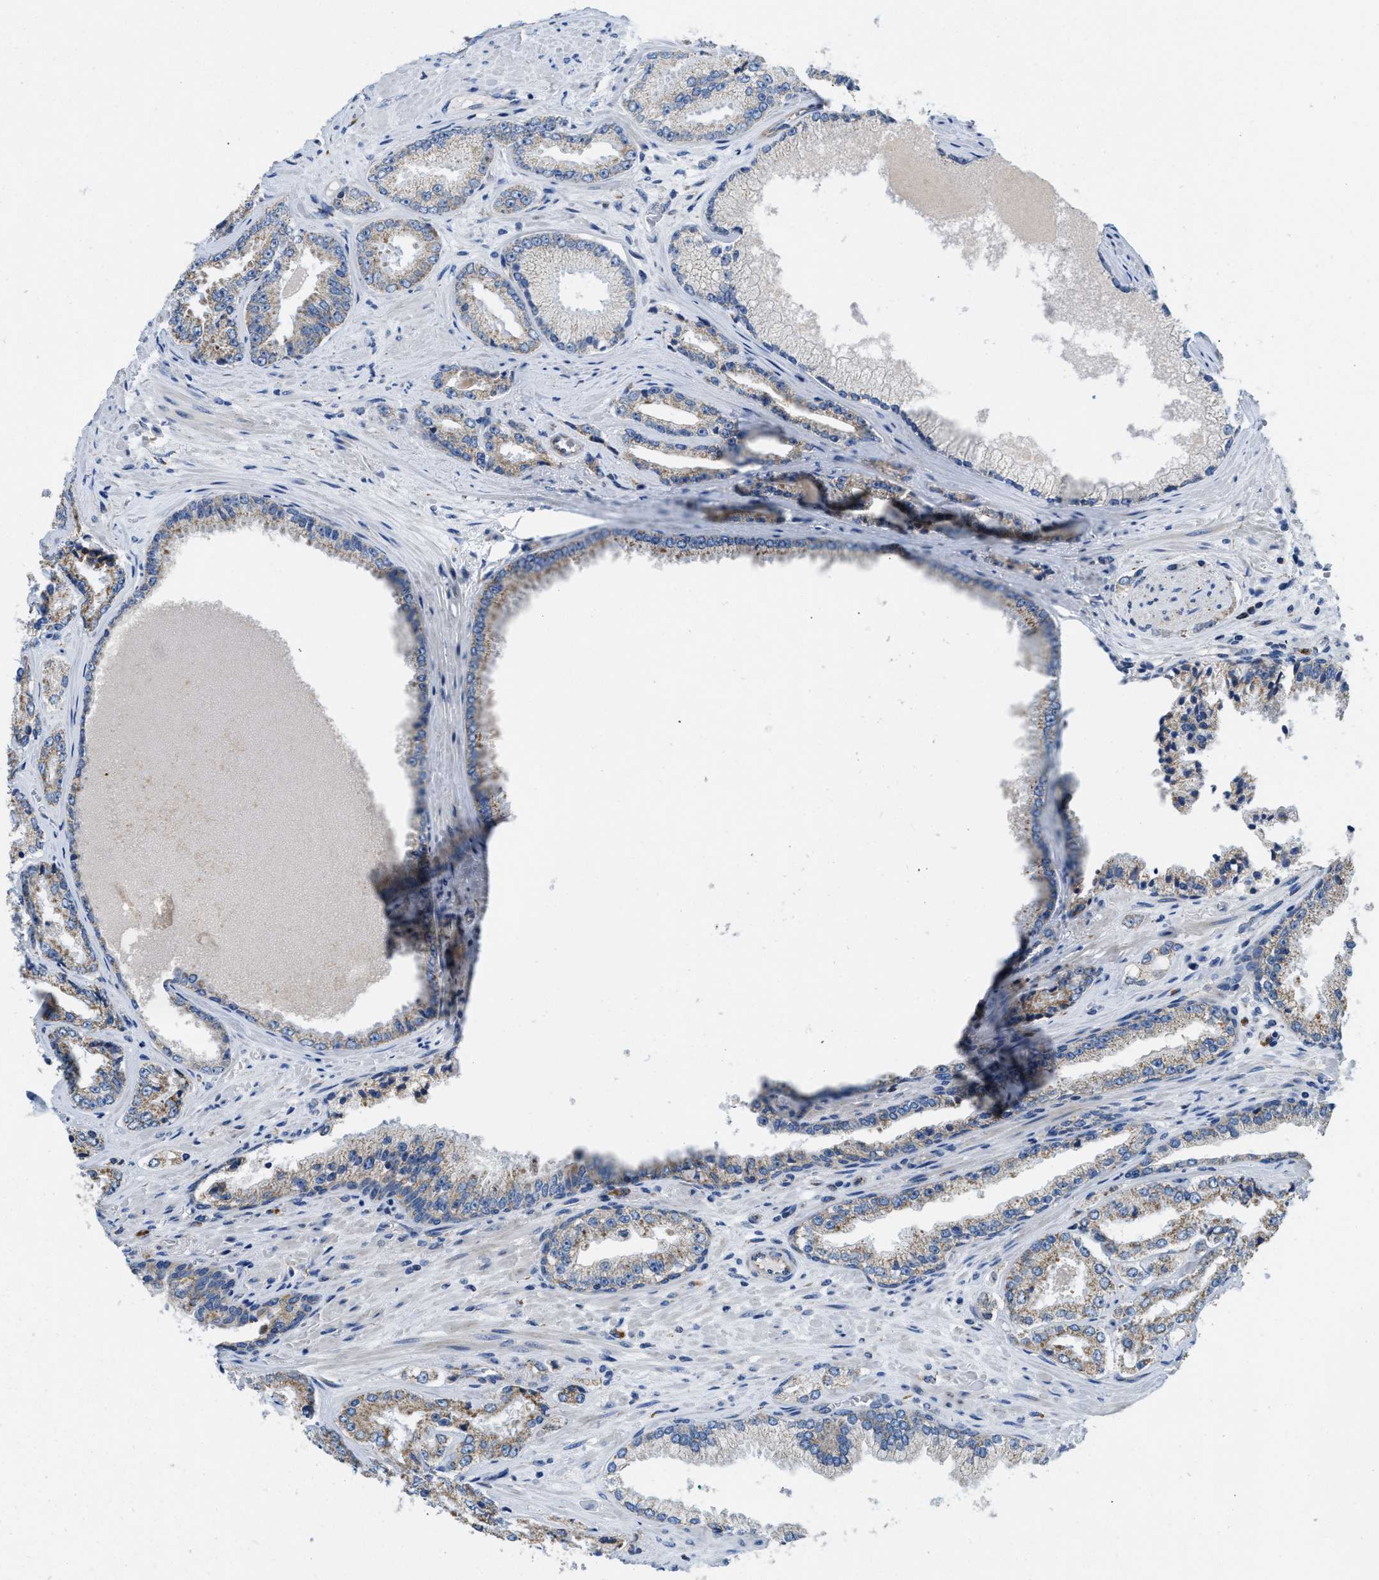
{"staining": {"intensity": "weak", "quantity": "<25%", "location": "cytoplasmic/membranous"}, "tissue": "prostate cancer", "cell_type": "Tumor cells", "image_type": "cancer", "snomed": [{"axis": "morphology", "description": "Adenocarcinoma, High grade"}, {"axis": "topography", "description": "Prostate"}], "caption": "A photomicrograph of human prostate cancer is negative for staining in tumor cells.", "gene": "SLC25A13", "patient": {"sex": "male", "age": 71}}